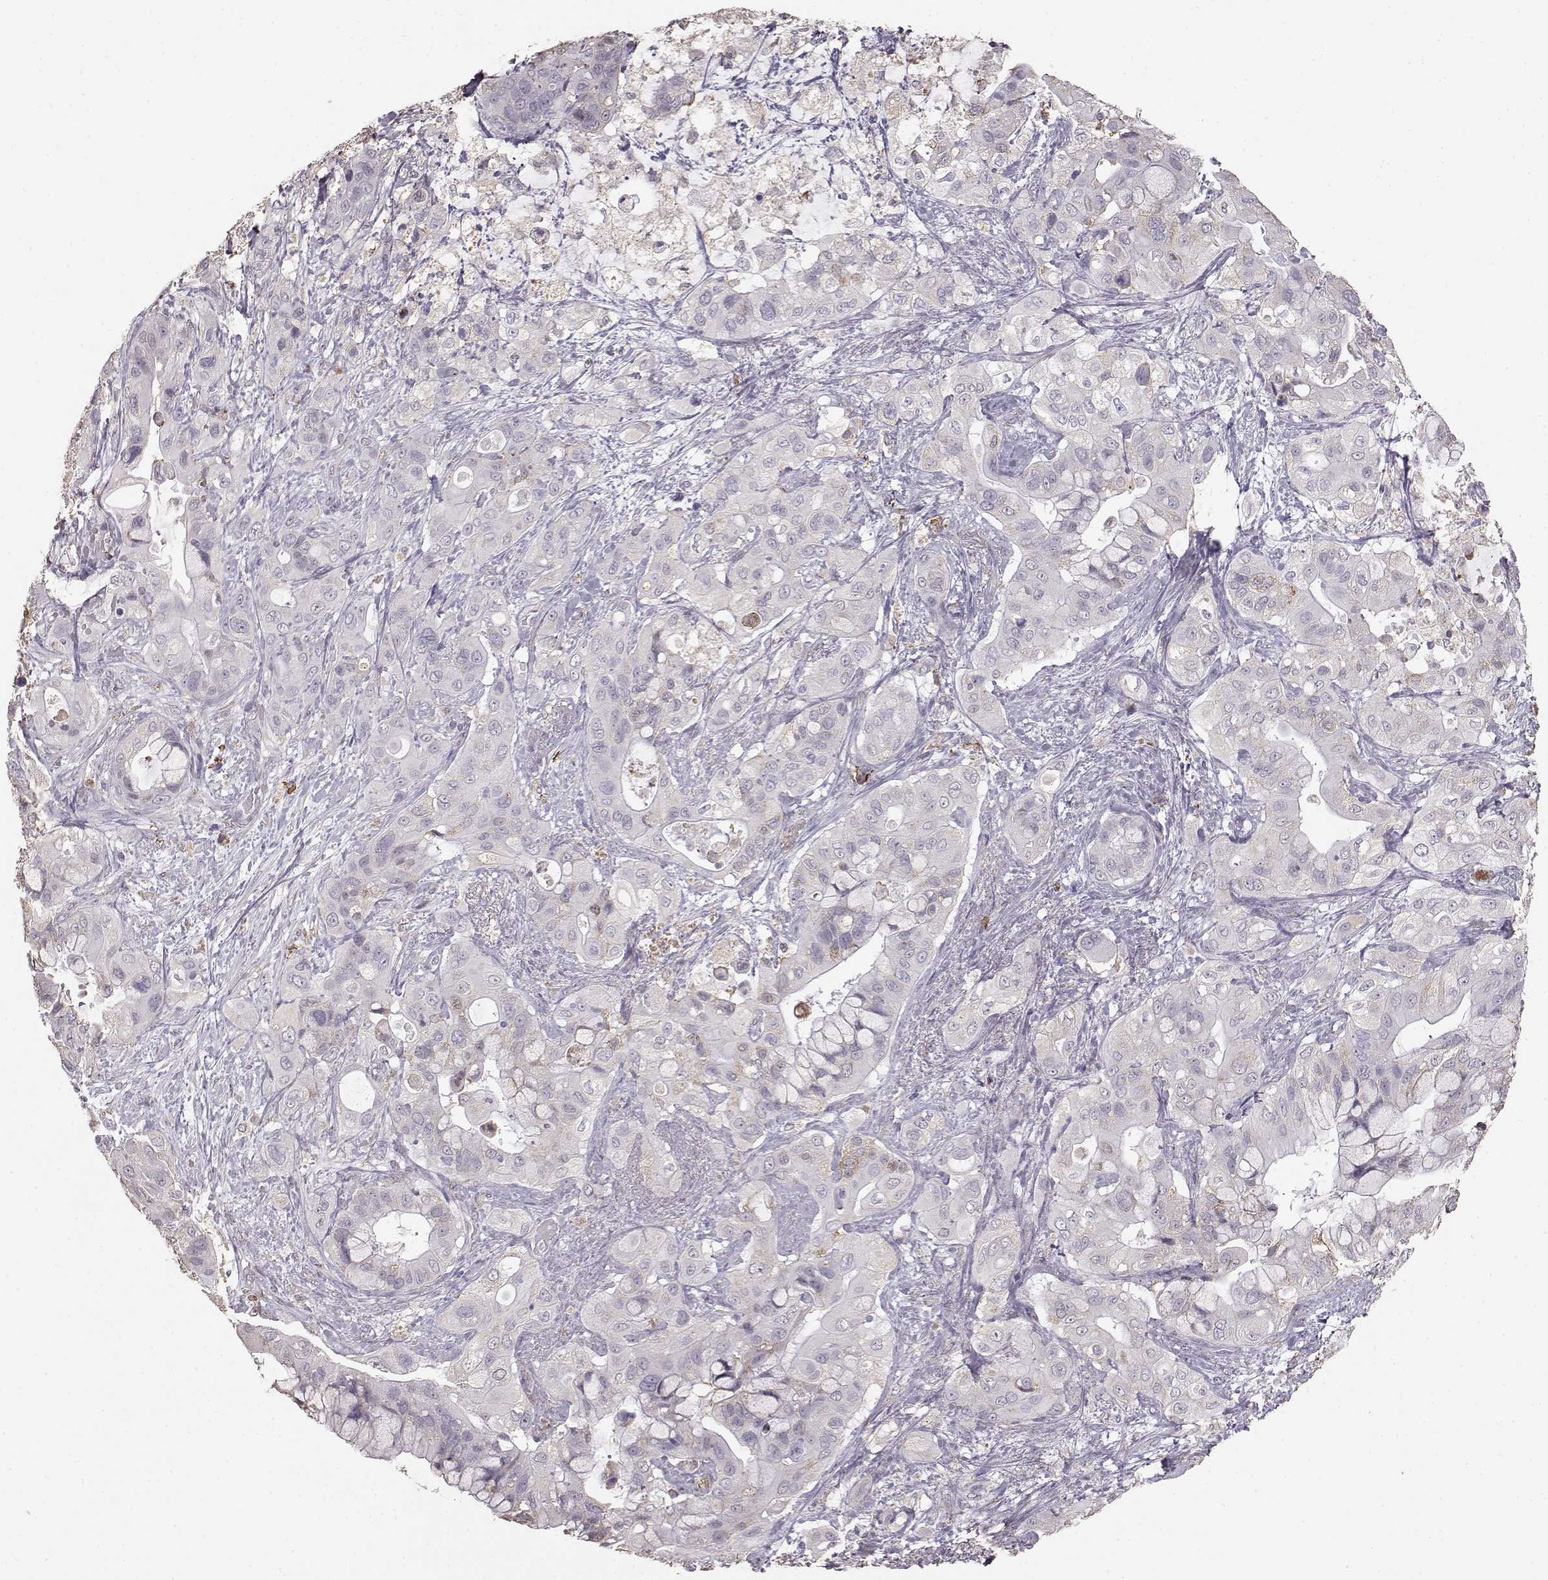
{"staining": {"intensity": "negative", "quantity": "none", "location": "none"}, "tissue": "pancreatic cancer", "cell_type": "Tumor cells", "image_type": "cancer", "snomed": [{"axis": "morphology", "description": "Adenocarcinoma, NOS"}, {"axis": "topography", "description": "Pancreas"}], "caption": "There is no significant staining in tumor cells of pancreatic adenocarcinoma.", "gene": "GABRG3", "patient": {"sex": "male", "age": 71}}